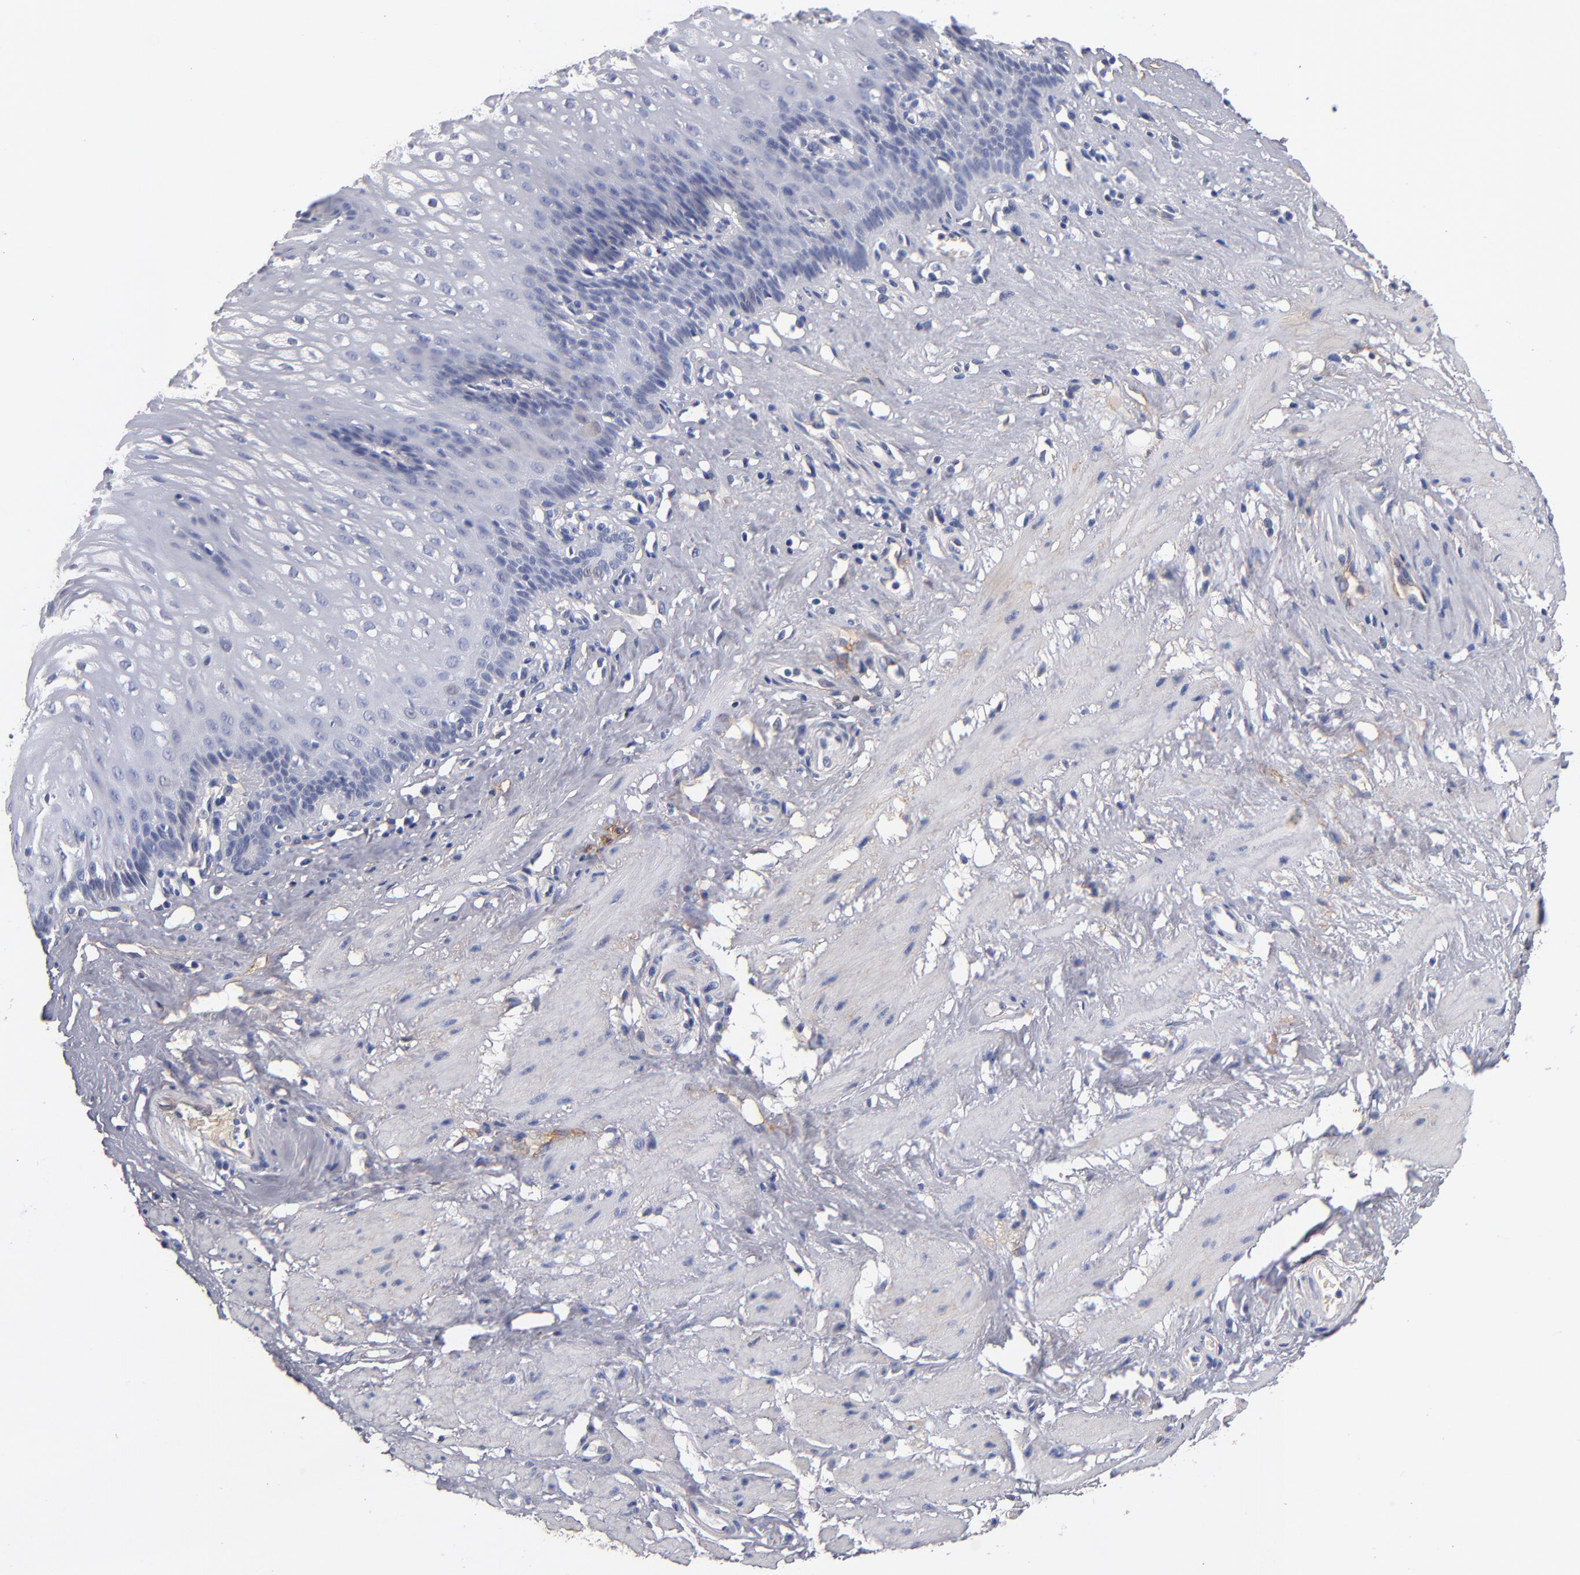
{"staining": {"intensity": "negative", "quantity": "none", "location": "none"}, "tissue": "esophagus", "cell_type": "Squamous epithelial cells", "image_type": "normal", "snomed": [{"axis": "morphology", "description": "Normal tissue, NOS"}, {"axis": "topography", "description": "Esophagus"}], "caption": "Esophagus stained for a protein using immunohistochemistry demonstrates no staining squamous epithelial cells.", "gene": "PLSCR4", "patient": {"sex": "female", "age": 70}}